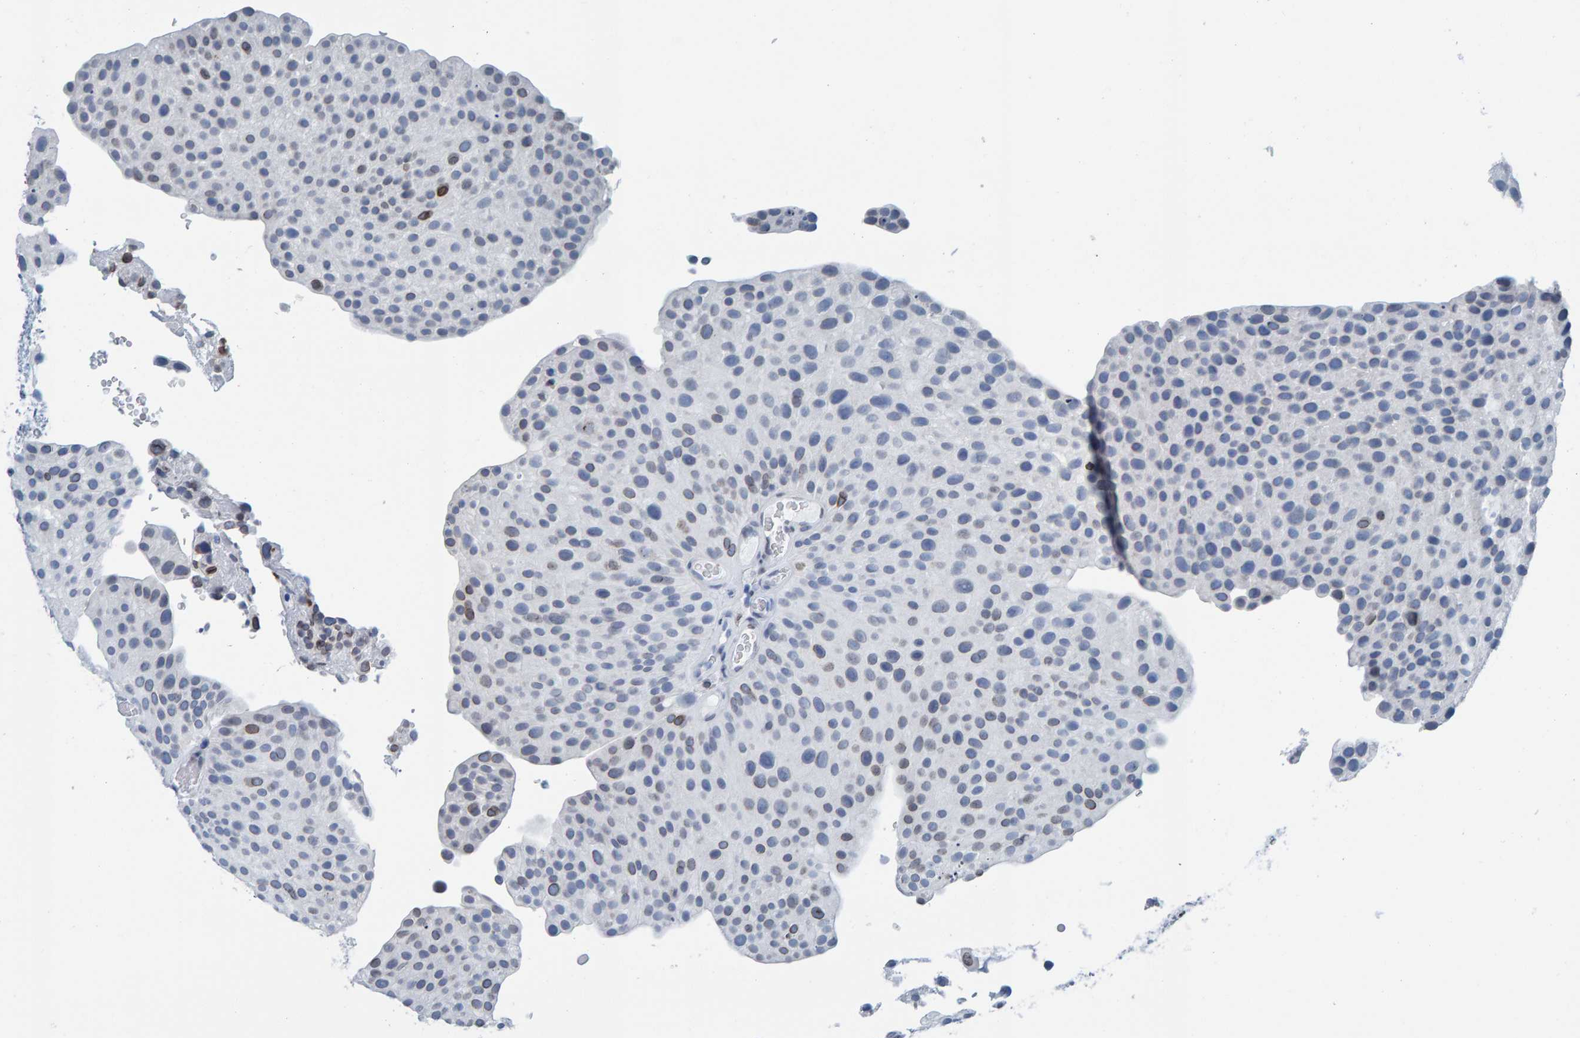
{"staining": {"intensity": "negative", "quantity": "none", "location": "none"}, "tissue": "urothelial cancer", "cell_type": "Tumor cells", "image_type": "cancer", "snomed": [{"axis": "morphology", "description": "Urothelial carcinoma, Low grade"}, {"axis": "topography", "description": "Smooth muscle"}, {"axis": "topography", "description": "Urinary bladder"}], "caption": "A photomicrograph of urothelial cancer stained for a protein displays no brown staining in tumor cells. Brightfield microscopy of immunohistochemistry stained with DAB (brown) and hematoxylin (blue), captured at high magnification.", "gene": "LMNB2", "patient": {"sex": "male", "age": 60}}